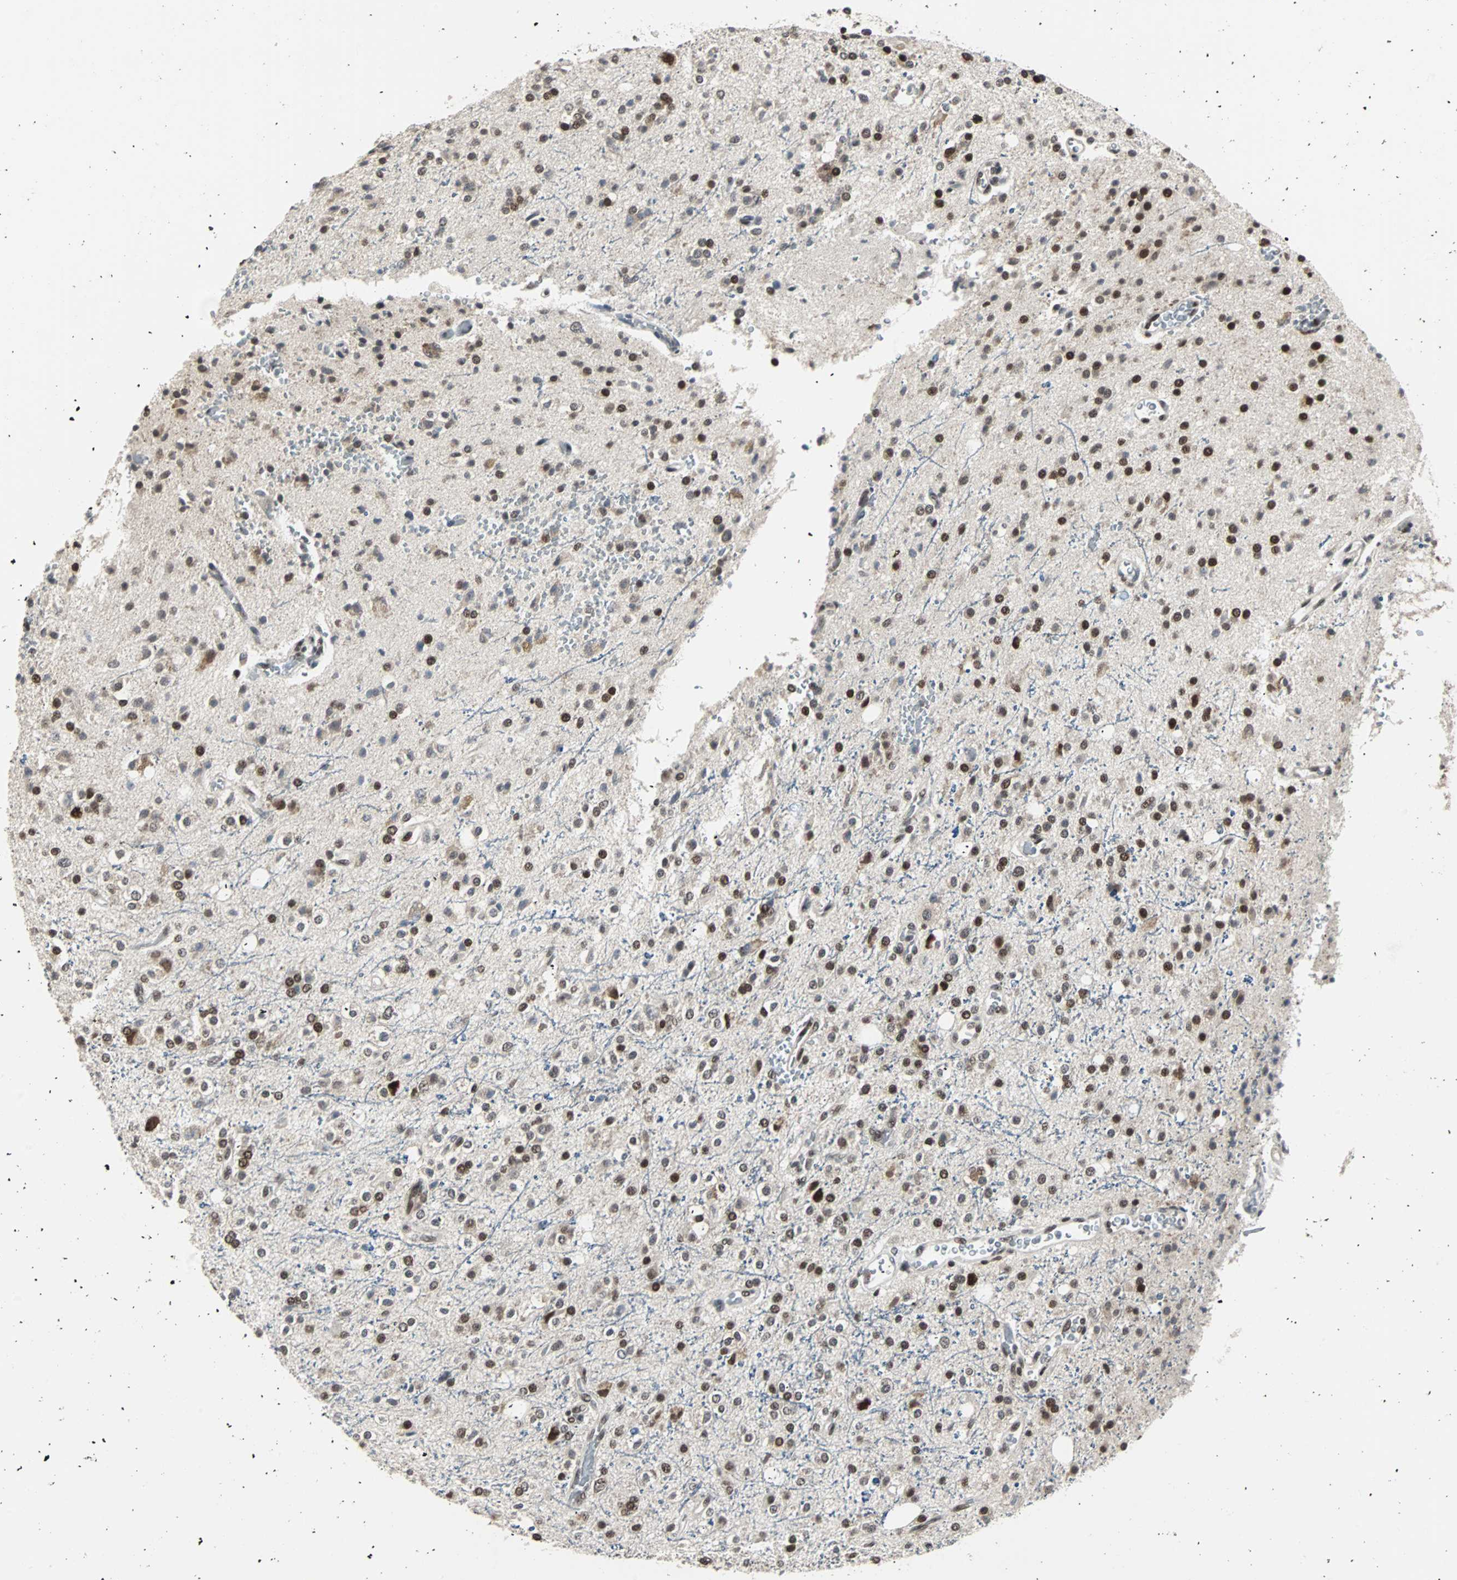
{"staining": {"intensity": "strong", "quantity": ">75%", "location": "nuclear"}, "tissue": "glioma", "cell_type": "Tumor cells", "image_type": "cancer", "snomed": [{"axis": "morphology", "description": "Glioma, malignant, High grade"}, {"axis": "topography", "description": "Brain"}], "caption": "Tumor cells demonstrate strong nuclear expression in about >75% of cells in glioma. The protein of interest is stained brown, and the nuclei are stained in blue (DAB (3,3'-diaminobenzidine) IHC with brightfield microscopy, high magnification).", "gene": "TERF2IP", "patient": {"sex": "male", "age": 47}}